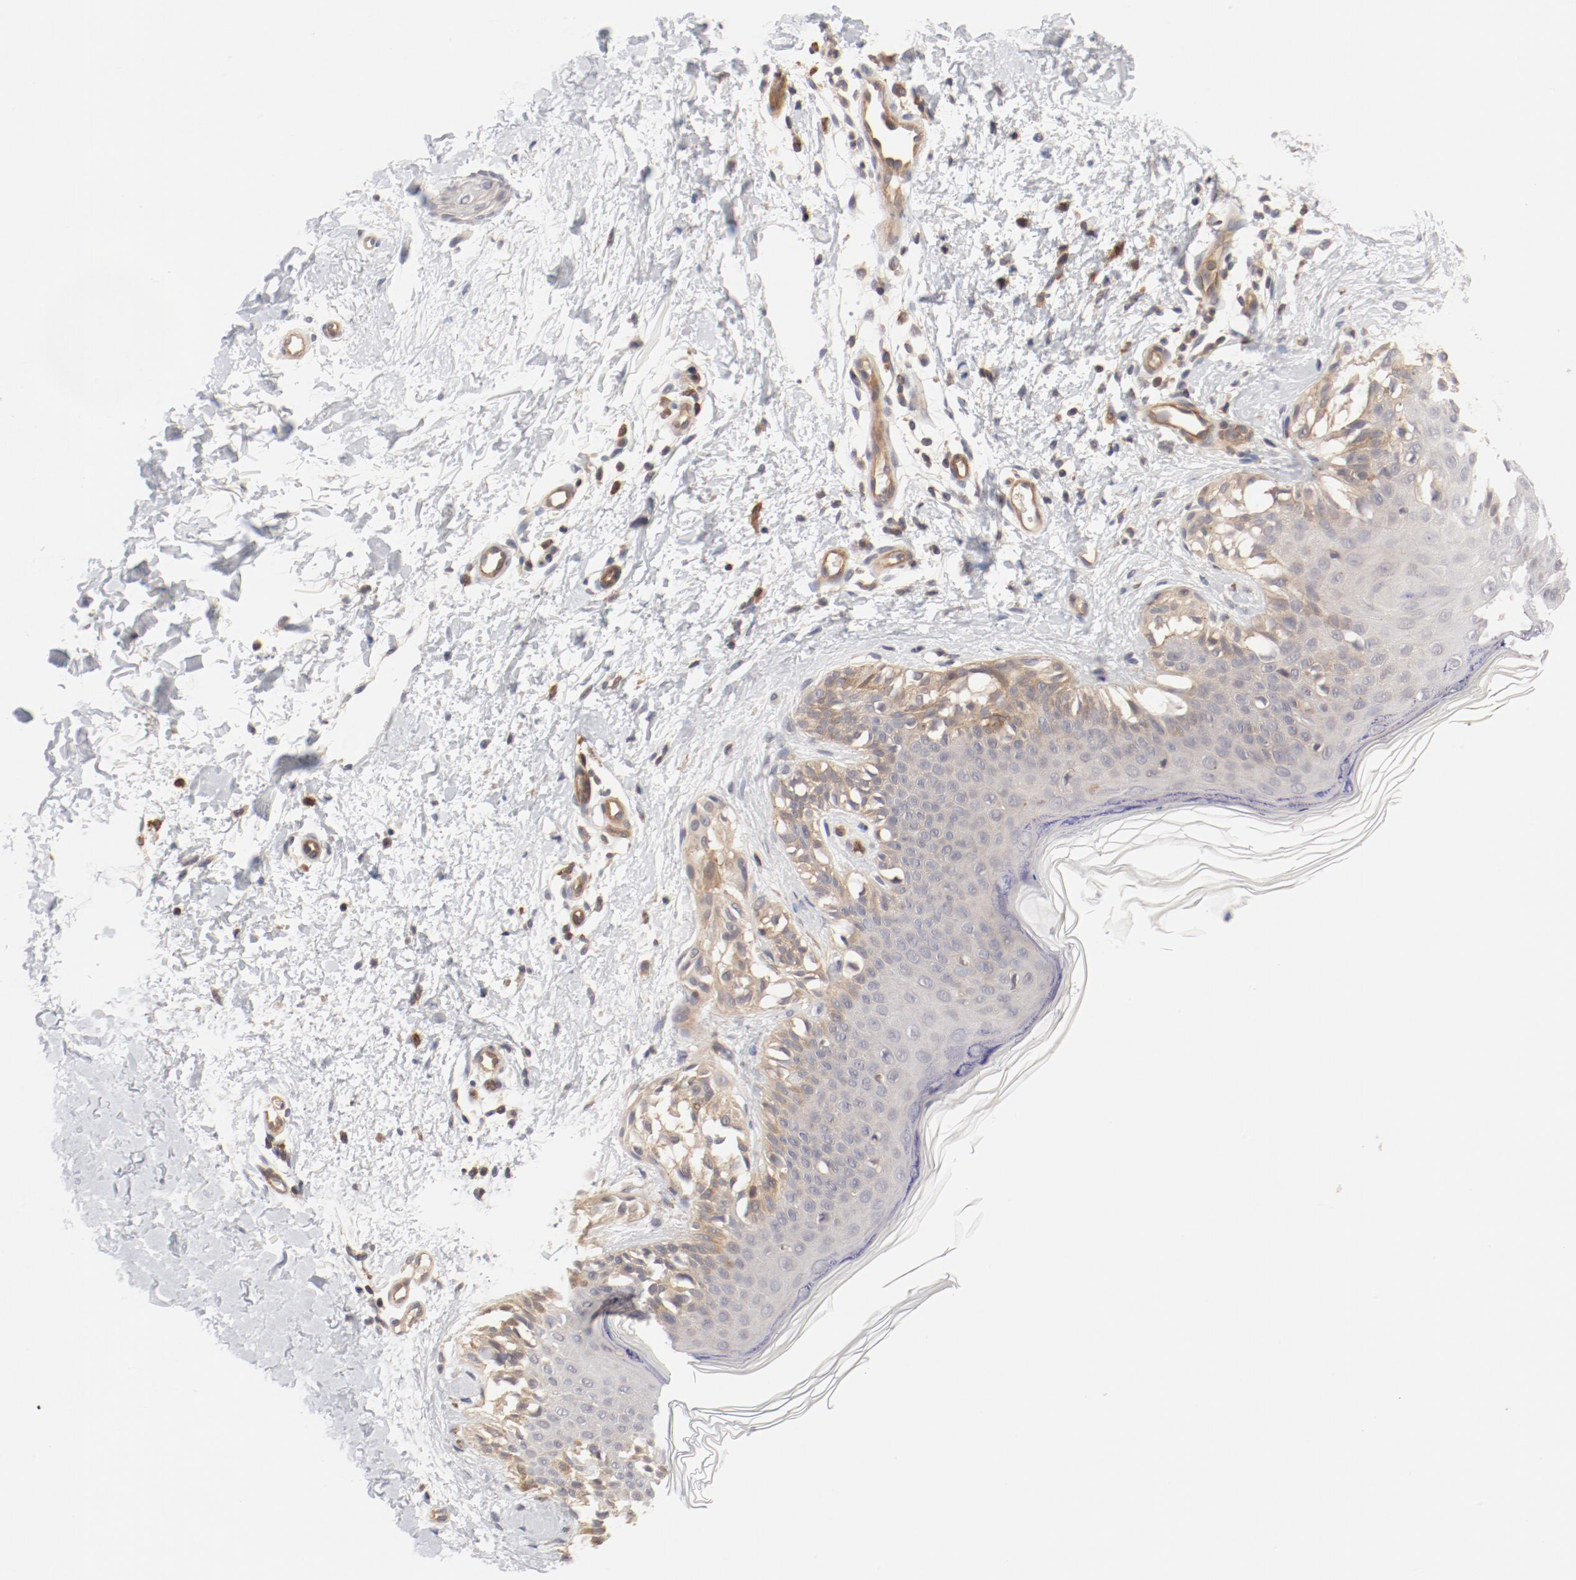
{"staining": {"intensity": "strong", "quantity": ">75%", "location": "cytoplasmic/membranous"}, "tissue": "melanoma", "cell_type": "Tumor cells", "image_type": "cancer", "snomed": [{"axis": "morphology", "description": "Normal tissue, NOS"}, {"axis": "morphology", "description": "Malignant melanoma, NOS"}, {"axis": "topography", "description": "Skin"}], "caption": "About >75% of tumor cells in human malignant melanoma demonstrate strong cytoplasmic/membranous protein staining as visualized by brown immunohistochemical staining.", "gene": "ZNF267", "patient": {"sex": "male", "age": 83}}